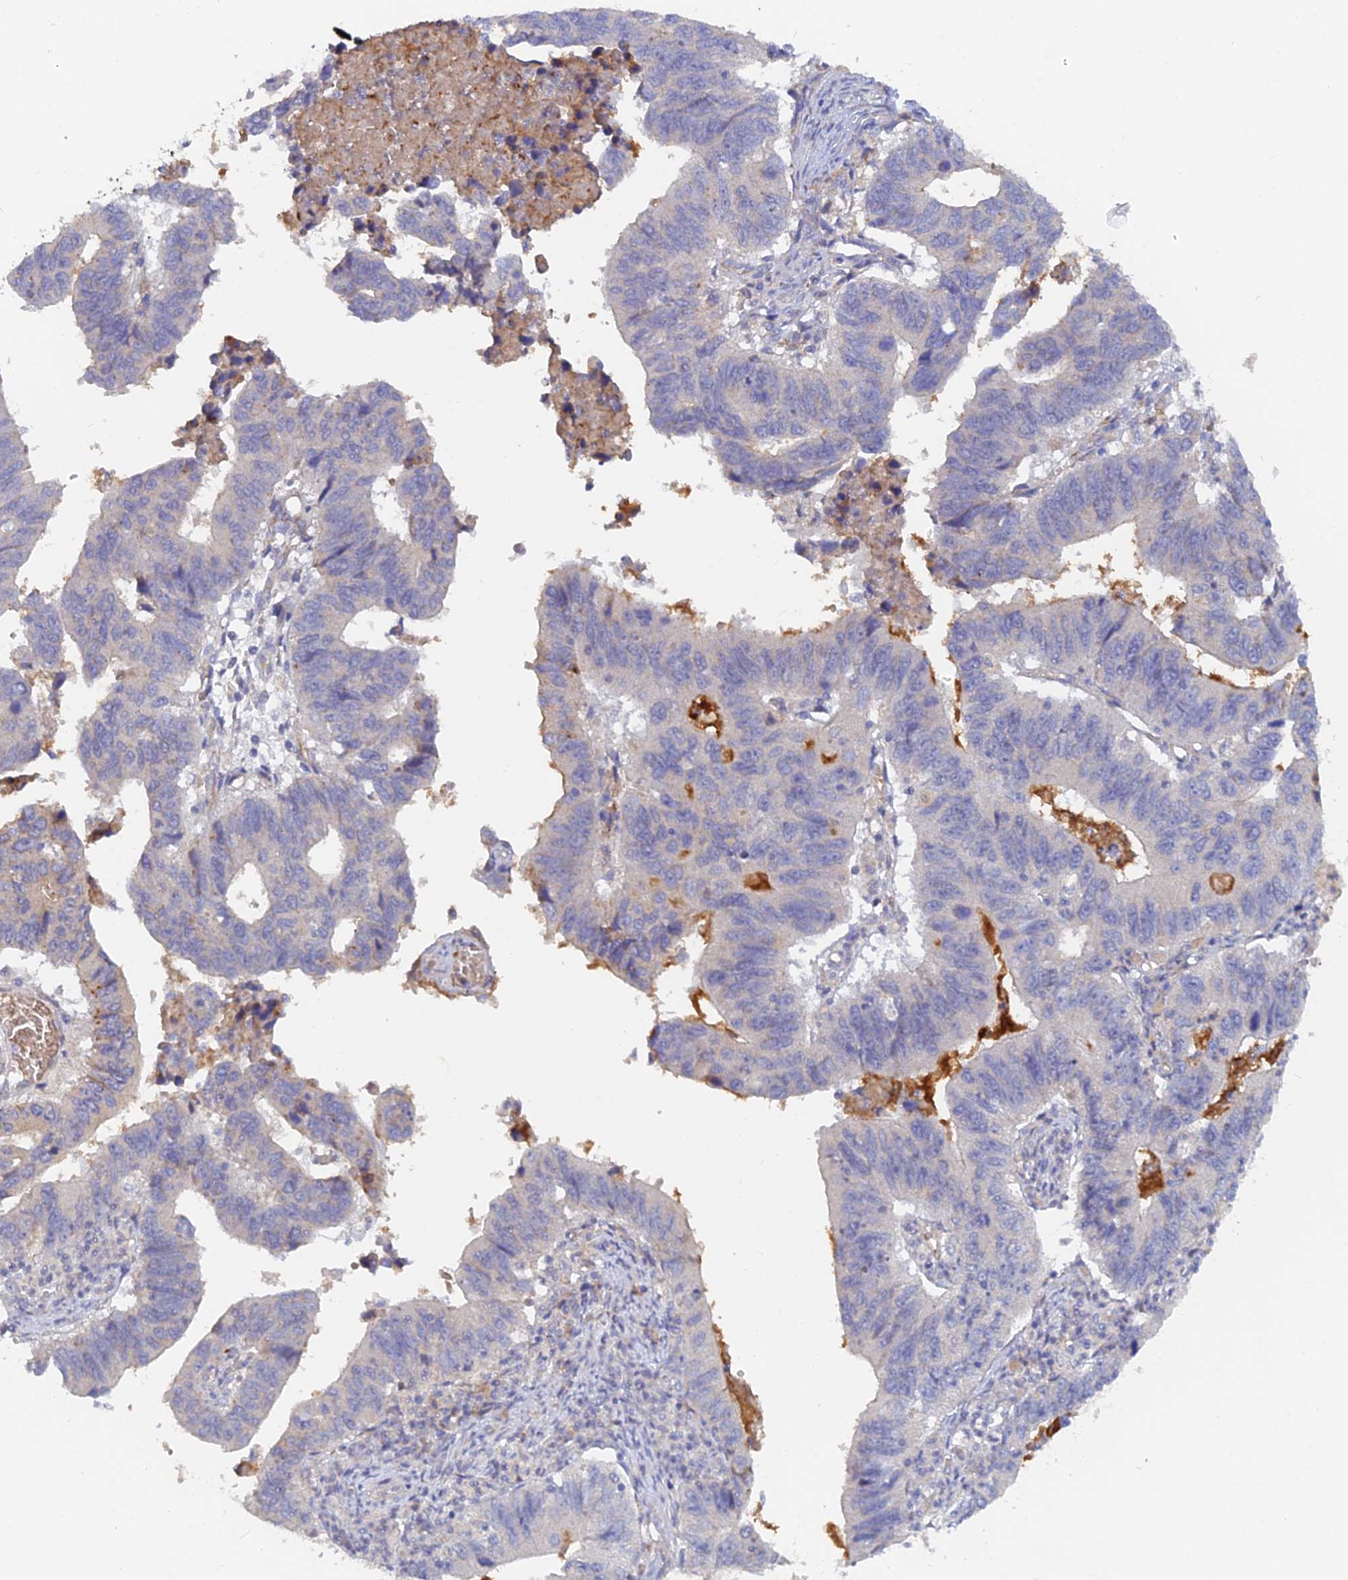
{"staining": {"intensity": "negative", "quantity": "none", "location": "none"}, "tissue": "stomach cancer", "cell_type": "Tumor cells", "image_type": "cancer", "snomed": [{"axis": "morphology", "description": "Adenocarcinoma, NOS"}, {"axis": "topography", "description": "Stomach"}], "caption": "This photomicrograph is of stomach cancer stained with immunohistochemistry to label a protein in brown with the nuclei are counter-stained blue. There is no positivity in tumor cells.", "gene": "ARRDC1", "patient": {"sex": "male", "age": 59}}